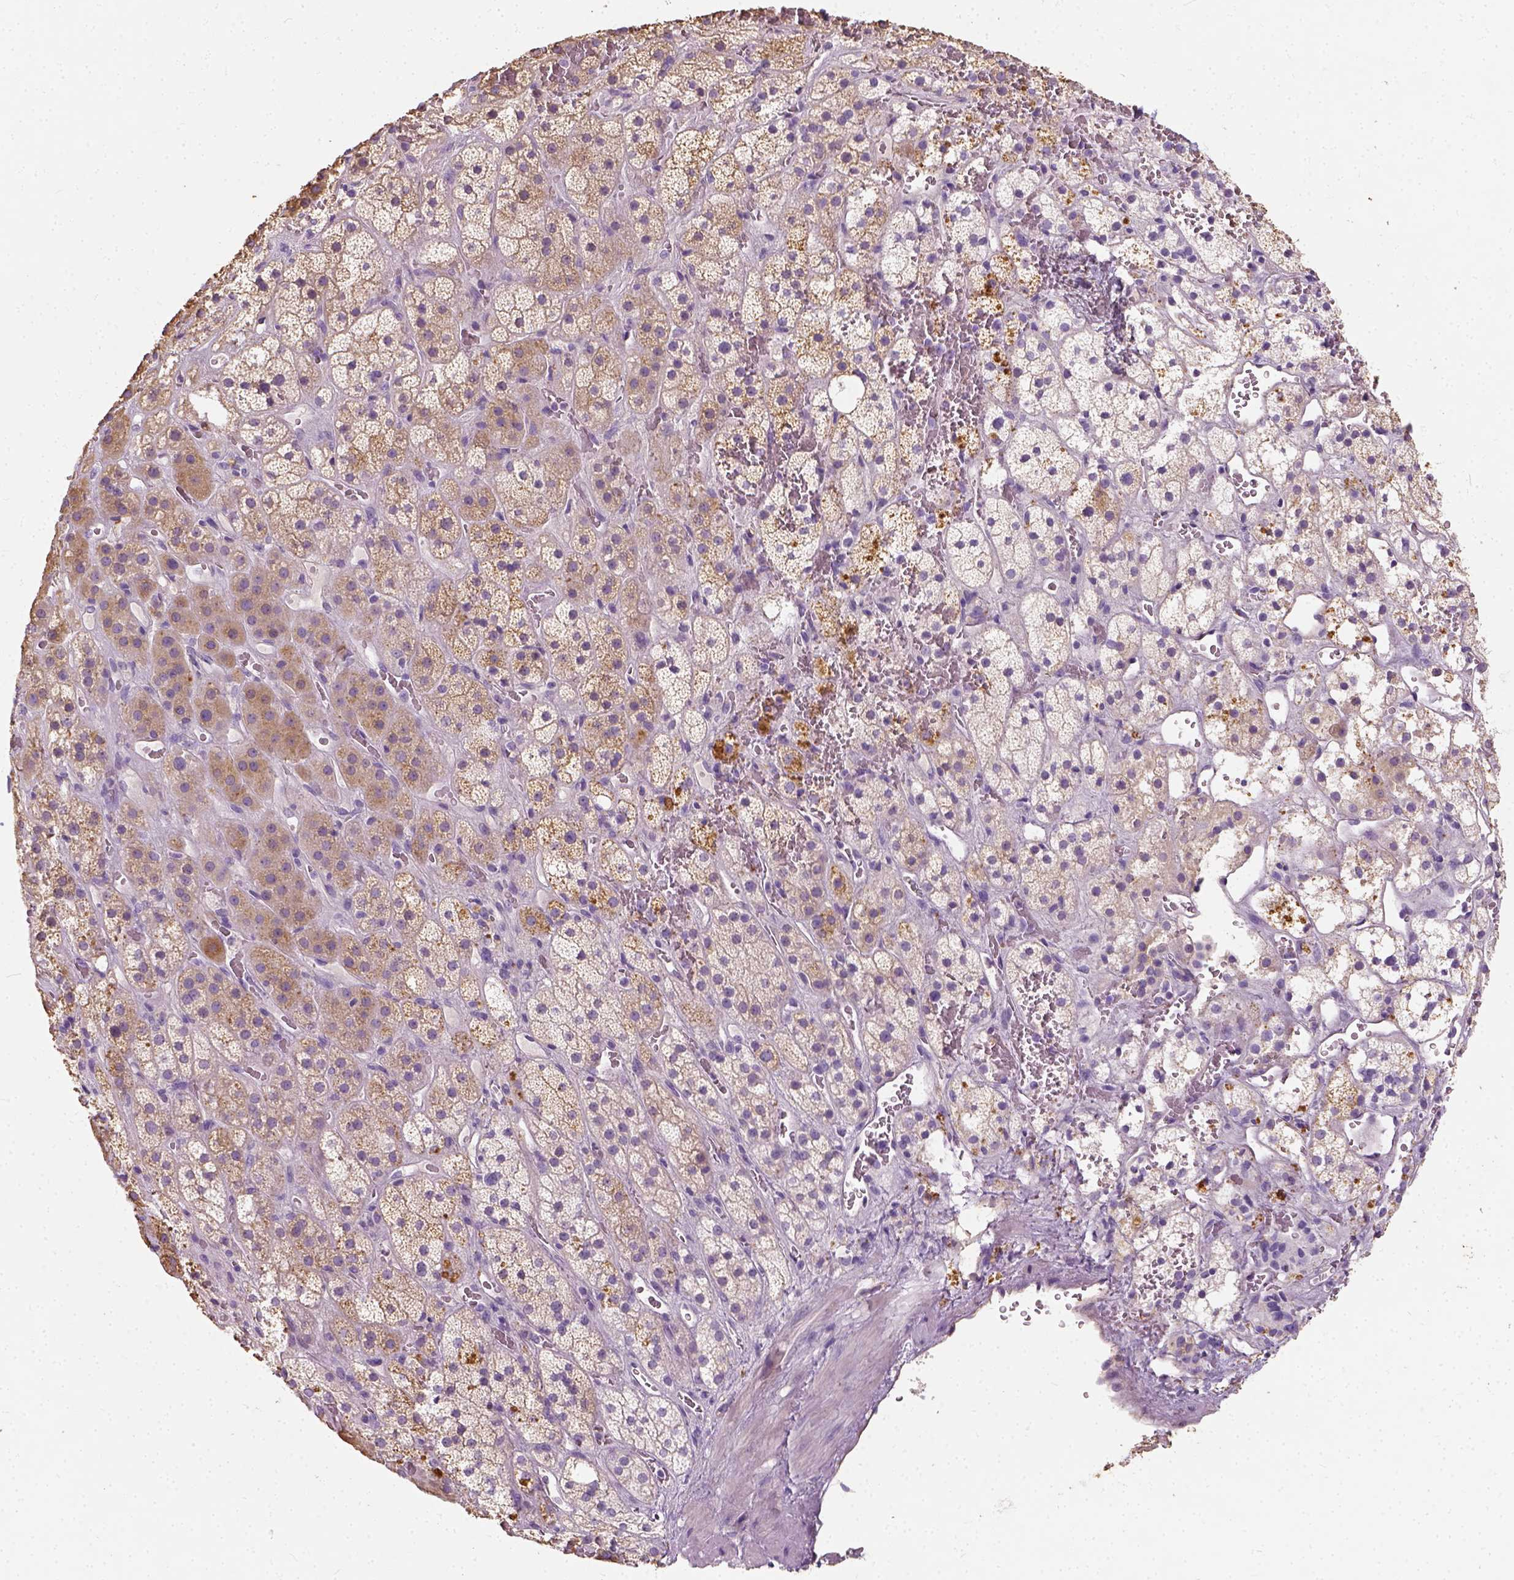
{"staining": {"intensity": "weak", "quantity": "25%-75%", "location": "cytoplasmic/membranous"}, "tissue": "adrenal gland", "cell_type": "Glandular cells", "image_type": "normal", "snomed": [{"axis": "morphology", "description": "Normal tissue, NOS"}, {"axis": "topography", "description": "Adrenal gland"}], "caption": "A micrograph of human adrenal gland stained for a protein displays weak cytoplasmic/membranous brown staining in glandular cells.", "gene": "DHCR24", "patient": {"sex": "male", "age": 57}}